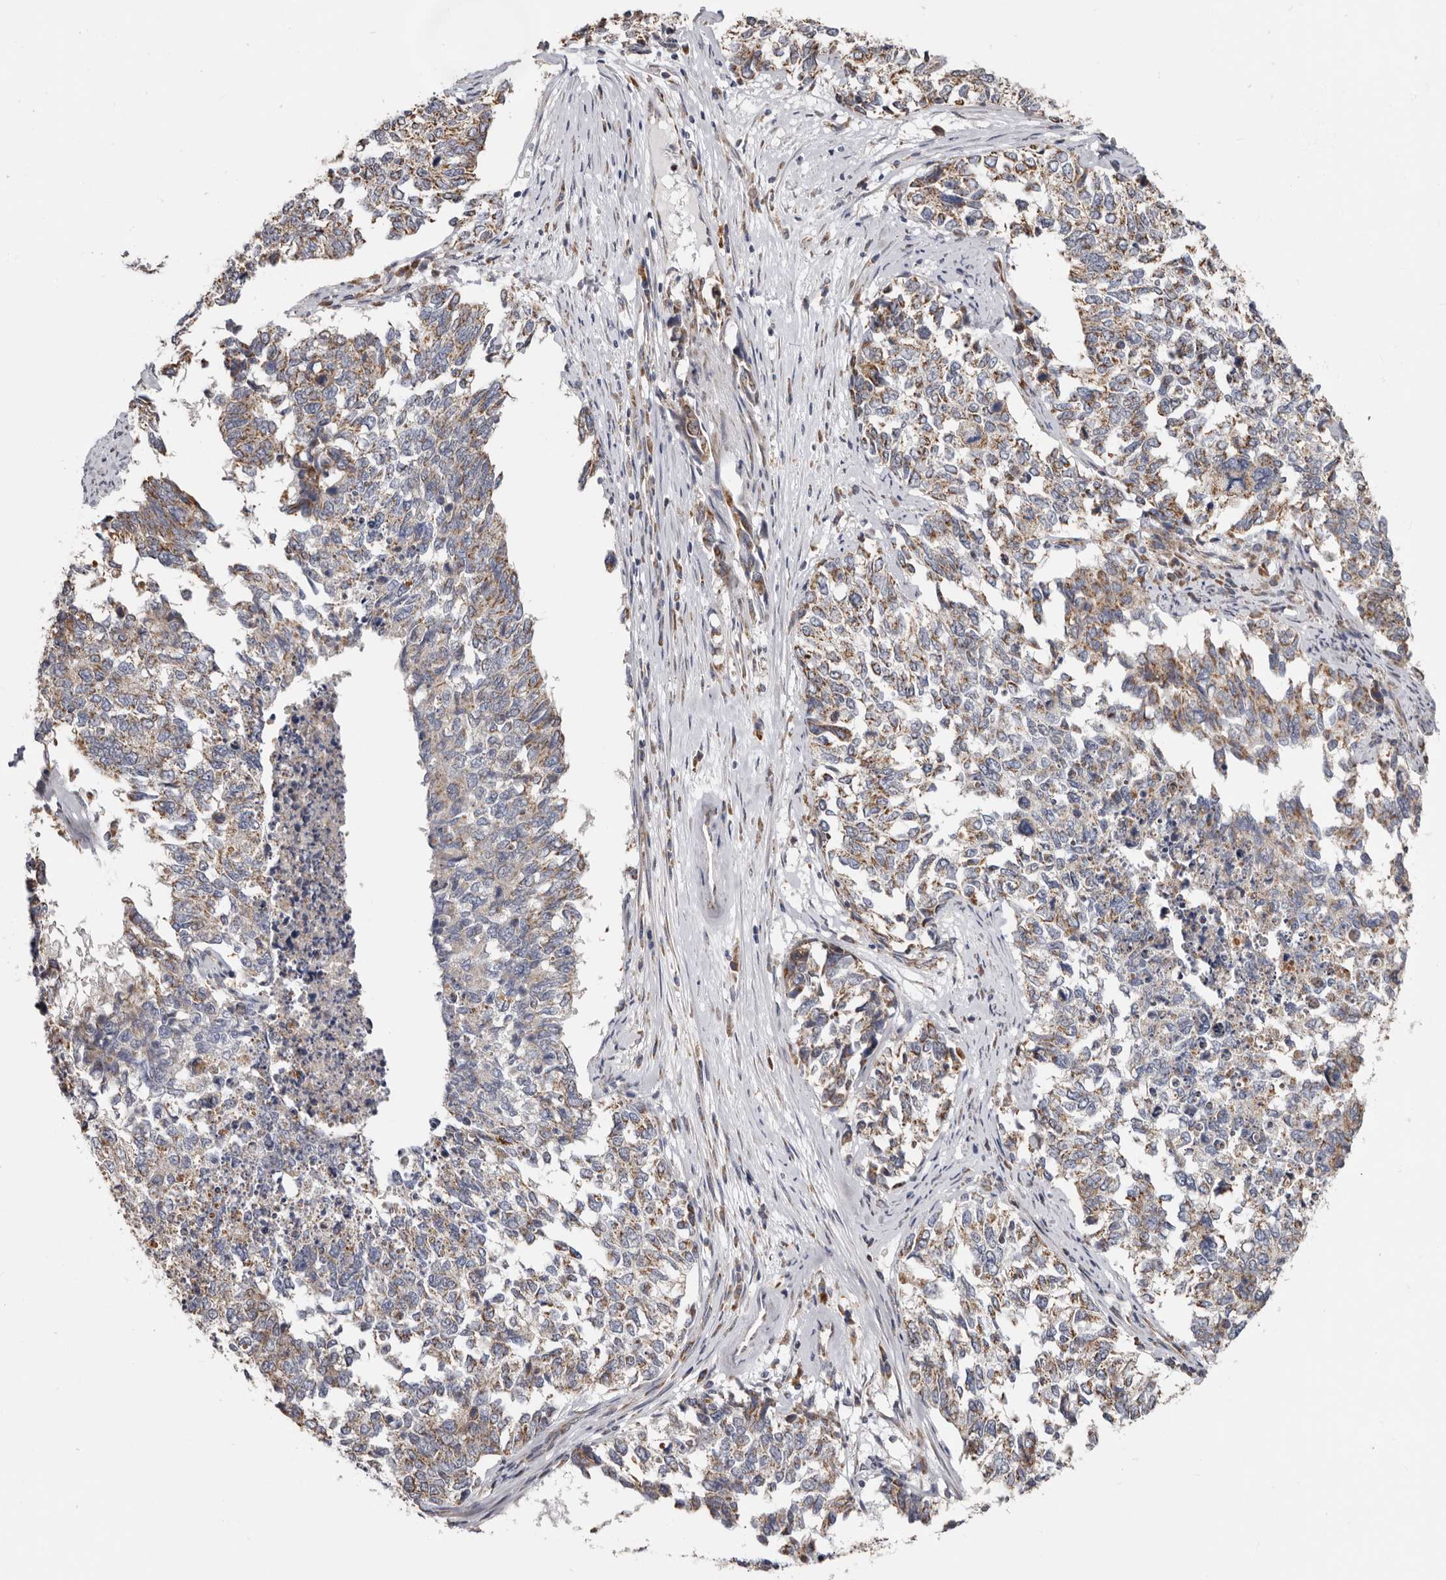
{"staining": {"intensity": "moderate", "quantity": "25%-75%", "location": "cytoplasmic/membranous"}, "tissue": "cervical cancer", "cell_type": "Tumor cells", "image_type": "cancer", "snomed": [{"axis": "morphology", "description": "Squamous cell carcinoma, NOS"}, {"axis": "topography", "description": "Cervix"}], "caption": "This histopathology image shows immunohistochemistry (IHC) staining of human cervical cancer (squamous cell carcinoma), with medium moderate cytoplasmic/membranous positivity in approximately 25%-75% of tumor cells.", "gene": "MRPL18", "patient": {"sex": "female", "age": 63}}